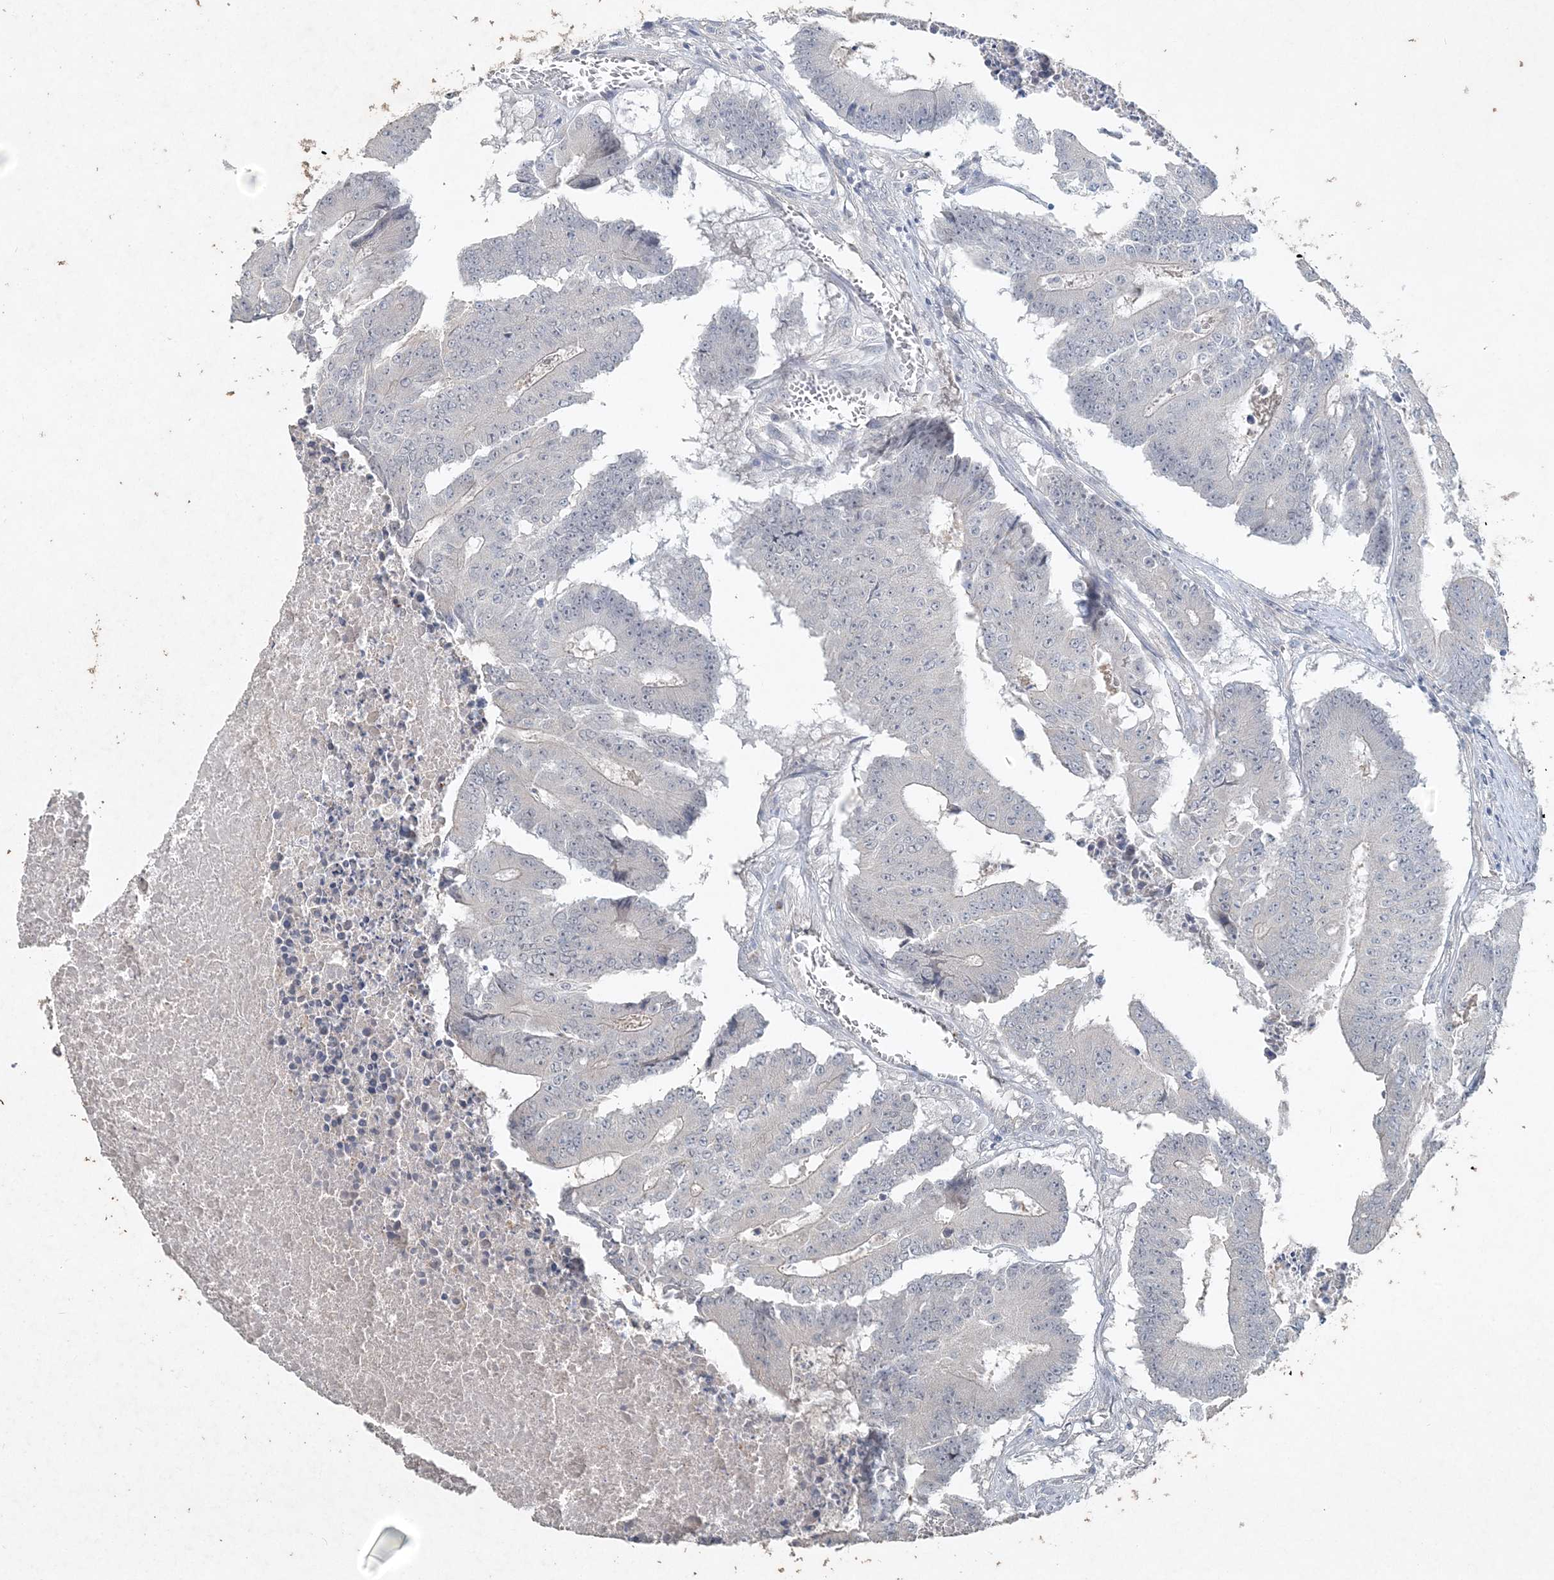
{"staining": {"intensity": "negative", "quantity": "none", "location": "none"}, "tissue": "colorectal cancer", "cell_type": "Tumor cells", "image_type": "cancer", "snomed": [{"axis": "morphology", "description": "Adenocarcinoma, NOS"}, {"axis": "topography", "description": "Colon"}], "caption": "The histopathology image exhibits no significant positivity in tumor cells of colorectal adenocarcinoma.", "gene": "DNAH5", "patient": {"sex": "male", "age": 87}}